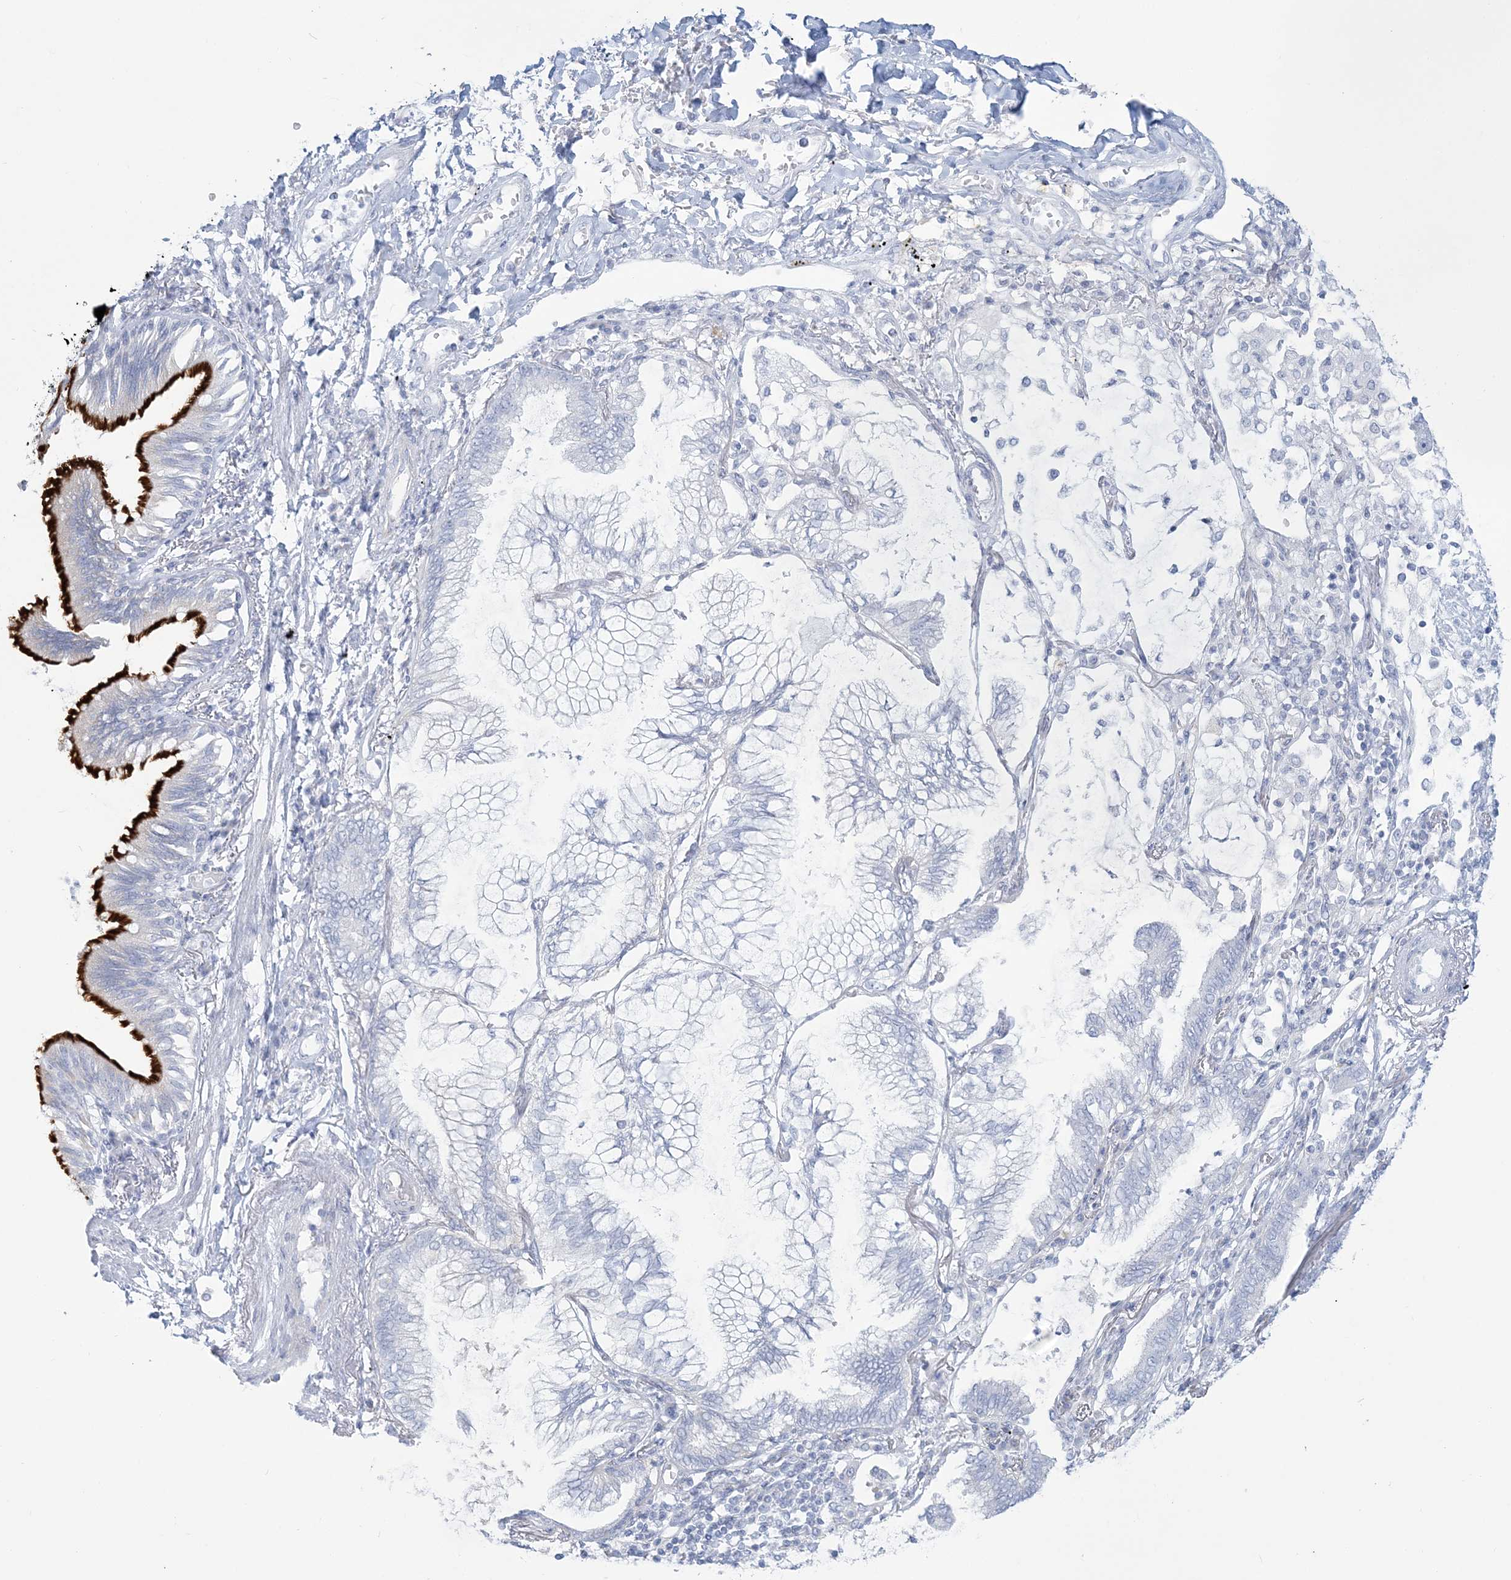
{"staining": {"intensity": "negative", "quantity": "none", "location": "none"}, "tissue": "lung cancer", "cell_type": "Tumor cells", "image_type": "cancer", "snomed": [{"axis": "morphology", "description": "Adenocarcinoma, NOS"}, {"axis": "topography", "description": "Lung"}], "caption": "The histopathology image reveals no significant expression in tumor cells of adenocarcinoma (lung).", "gene": "ADGB", "patient": {"sex": "female", "age": 70}}